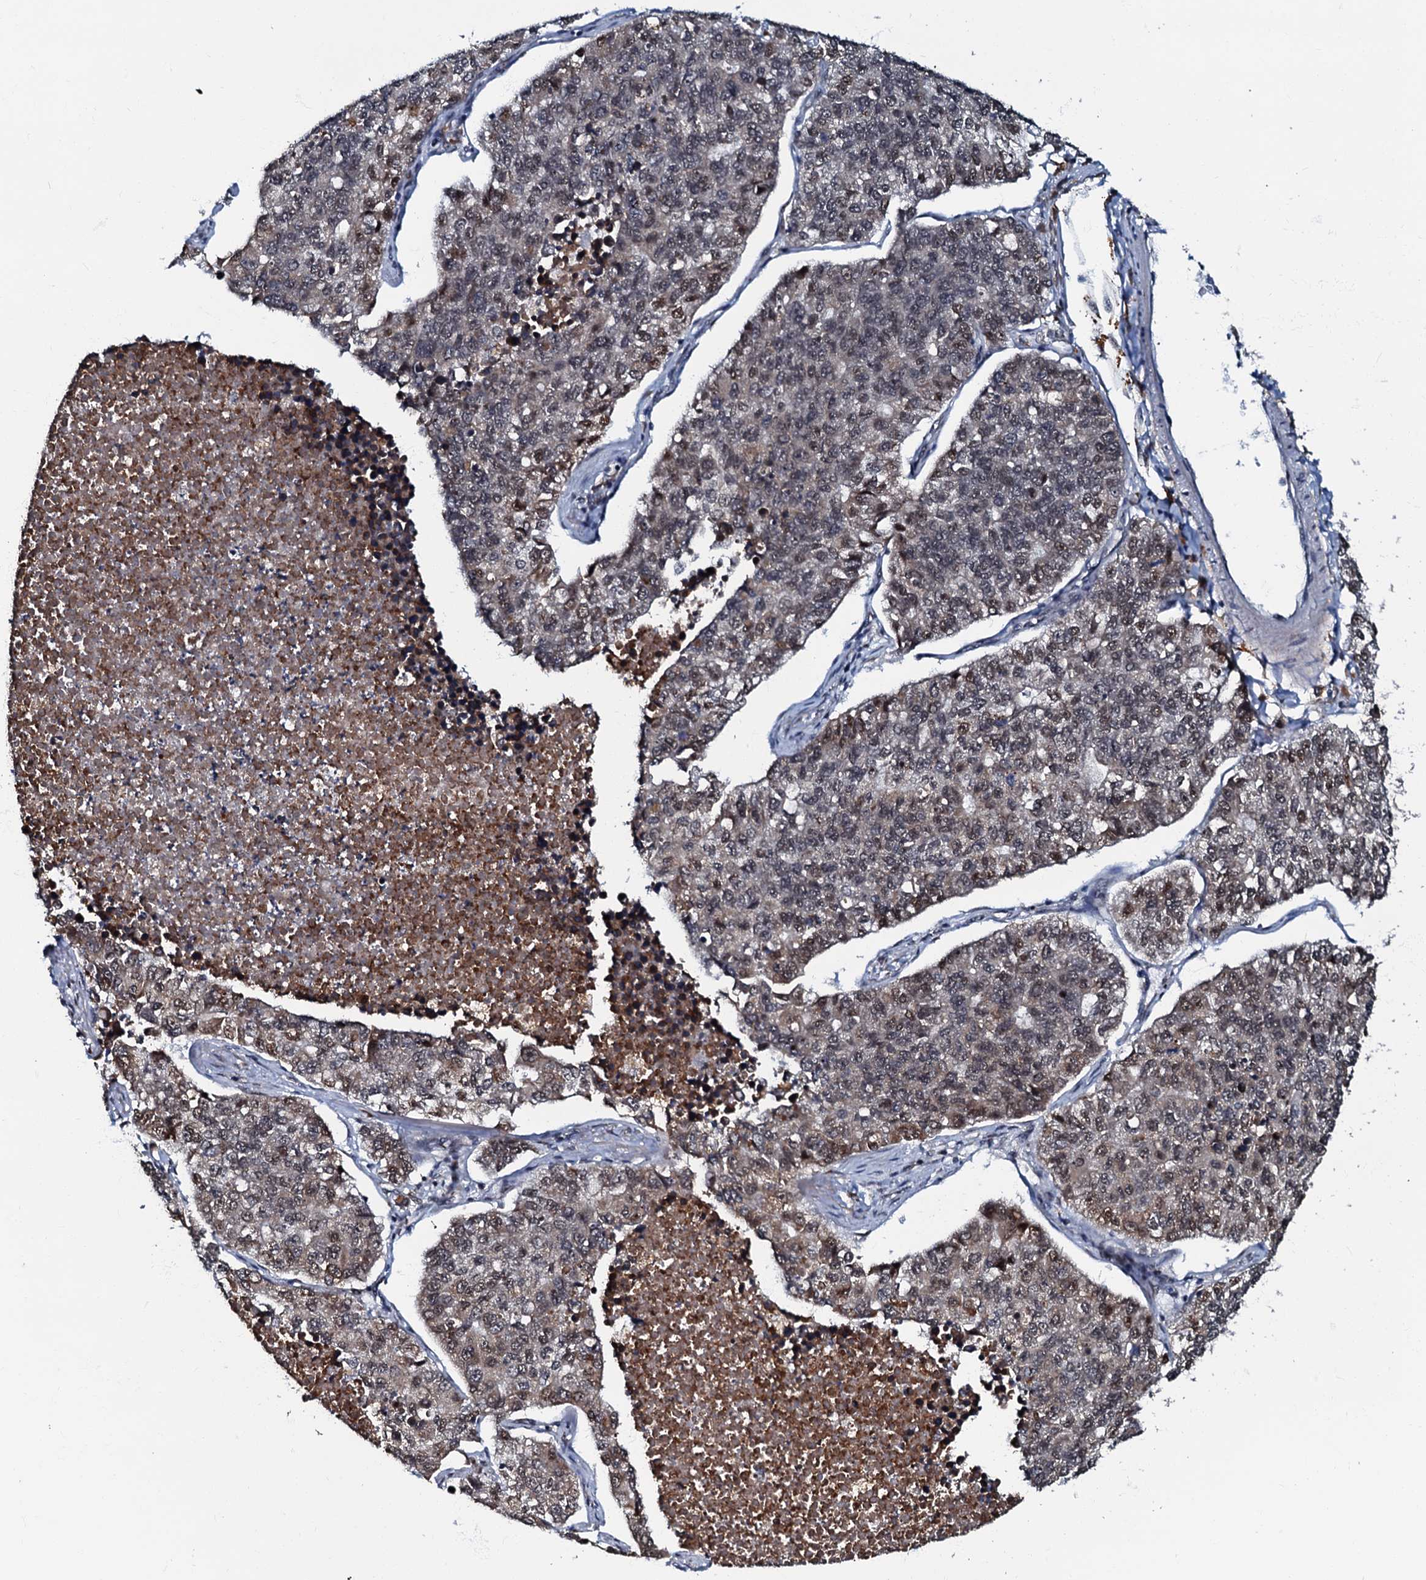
{"staining": {"intensity": "weak", "quantity": "25%-75%", "location": "nuclear"}, "tissue": "lung cancer", "cell_type": "Tumor cells", "image_type": "cancer", "snomed": [{"axis": "morphology", "description": "Adenocarcinoma, NOS"}, {"axis": "topography", "description": "Lung"}], "caption": "Lung cancer (adenocarcinoma) was stained to show a protein in brown. There is low levels of weak nuclear positivity in about 25%-75% of tumor cells.", "gene": "C18orf32", "patient": {"sex": "male", "age": 49}}